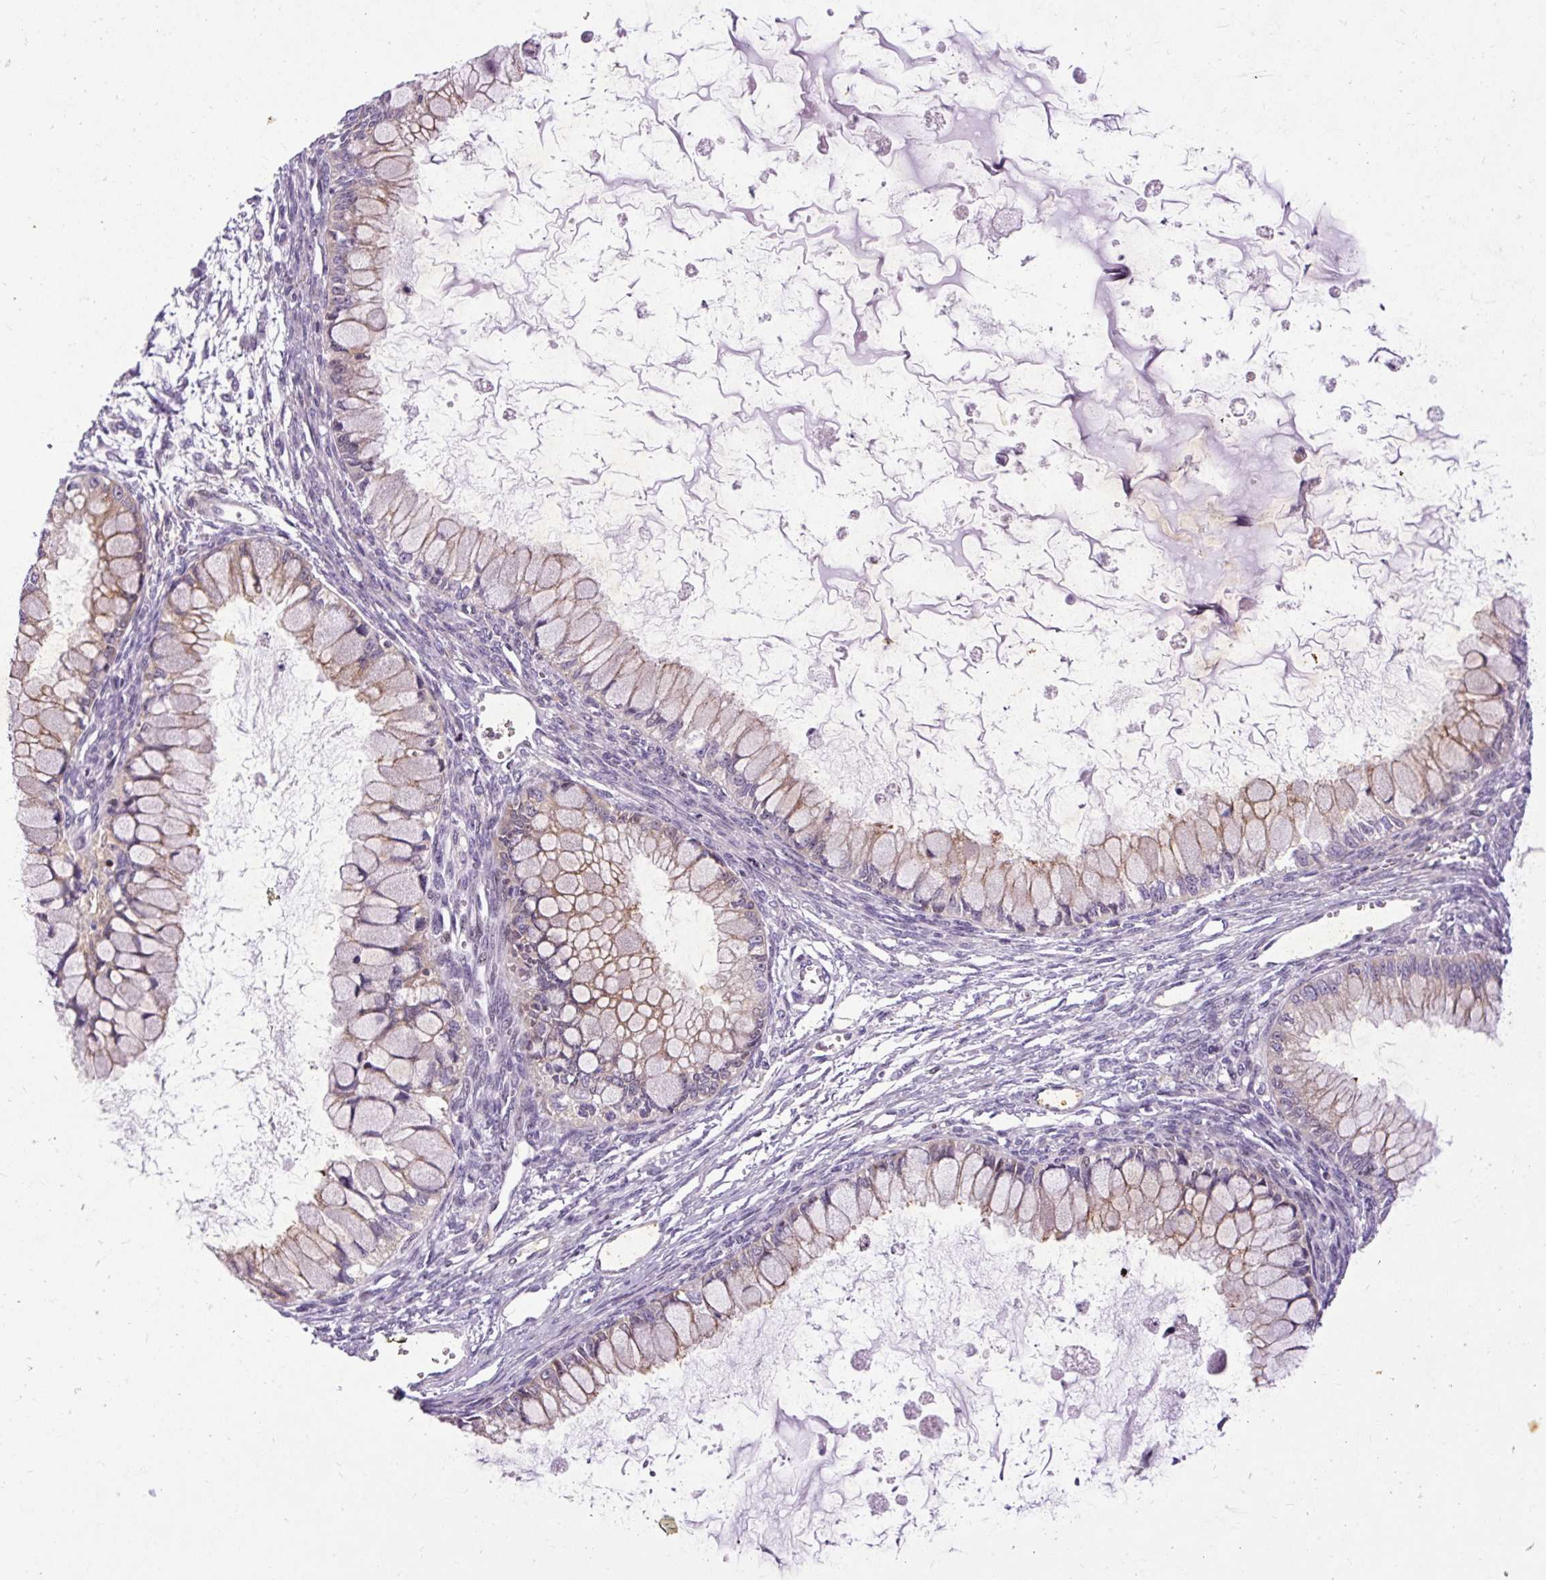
{"staining": {"intensity": "weak", "quantity": "25%-75%", "location": "cytoplasmic/membranous"}, "tissue": "ovarian cancer", "cell_type": "Tumor cells", "image_type": "cancer", "snomed": [{"axis": "morphology", "description": "Cystadenocarcinoma, mucinous, NOS"}, {"axis": "topography", "description": "Ovary"}], "caption": "High-power microscopy captured an immunohistochemistry micrograph of ovarian cancer, revealing weak cytoplasmic/membranous staining in approximately 25%-75% of tumor cells. (Stains: DAB in brown, nuclei in blue, Microscopy: brightfield microscopy at high magnification).", "gene": "SPC24", "patient": {"sex": "female", "age": 34}}